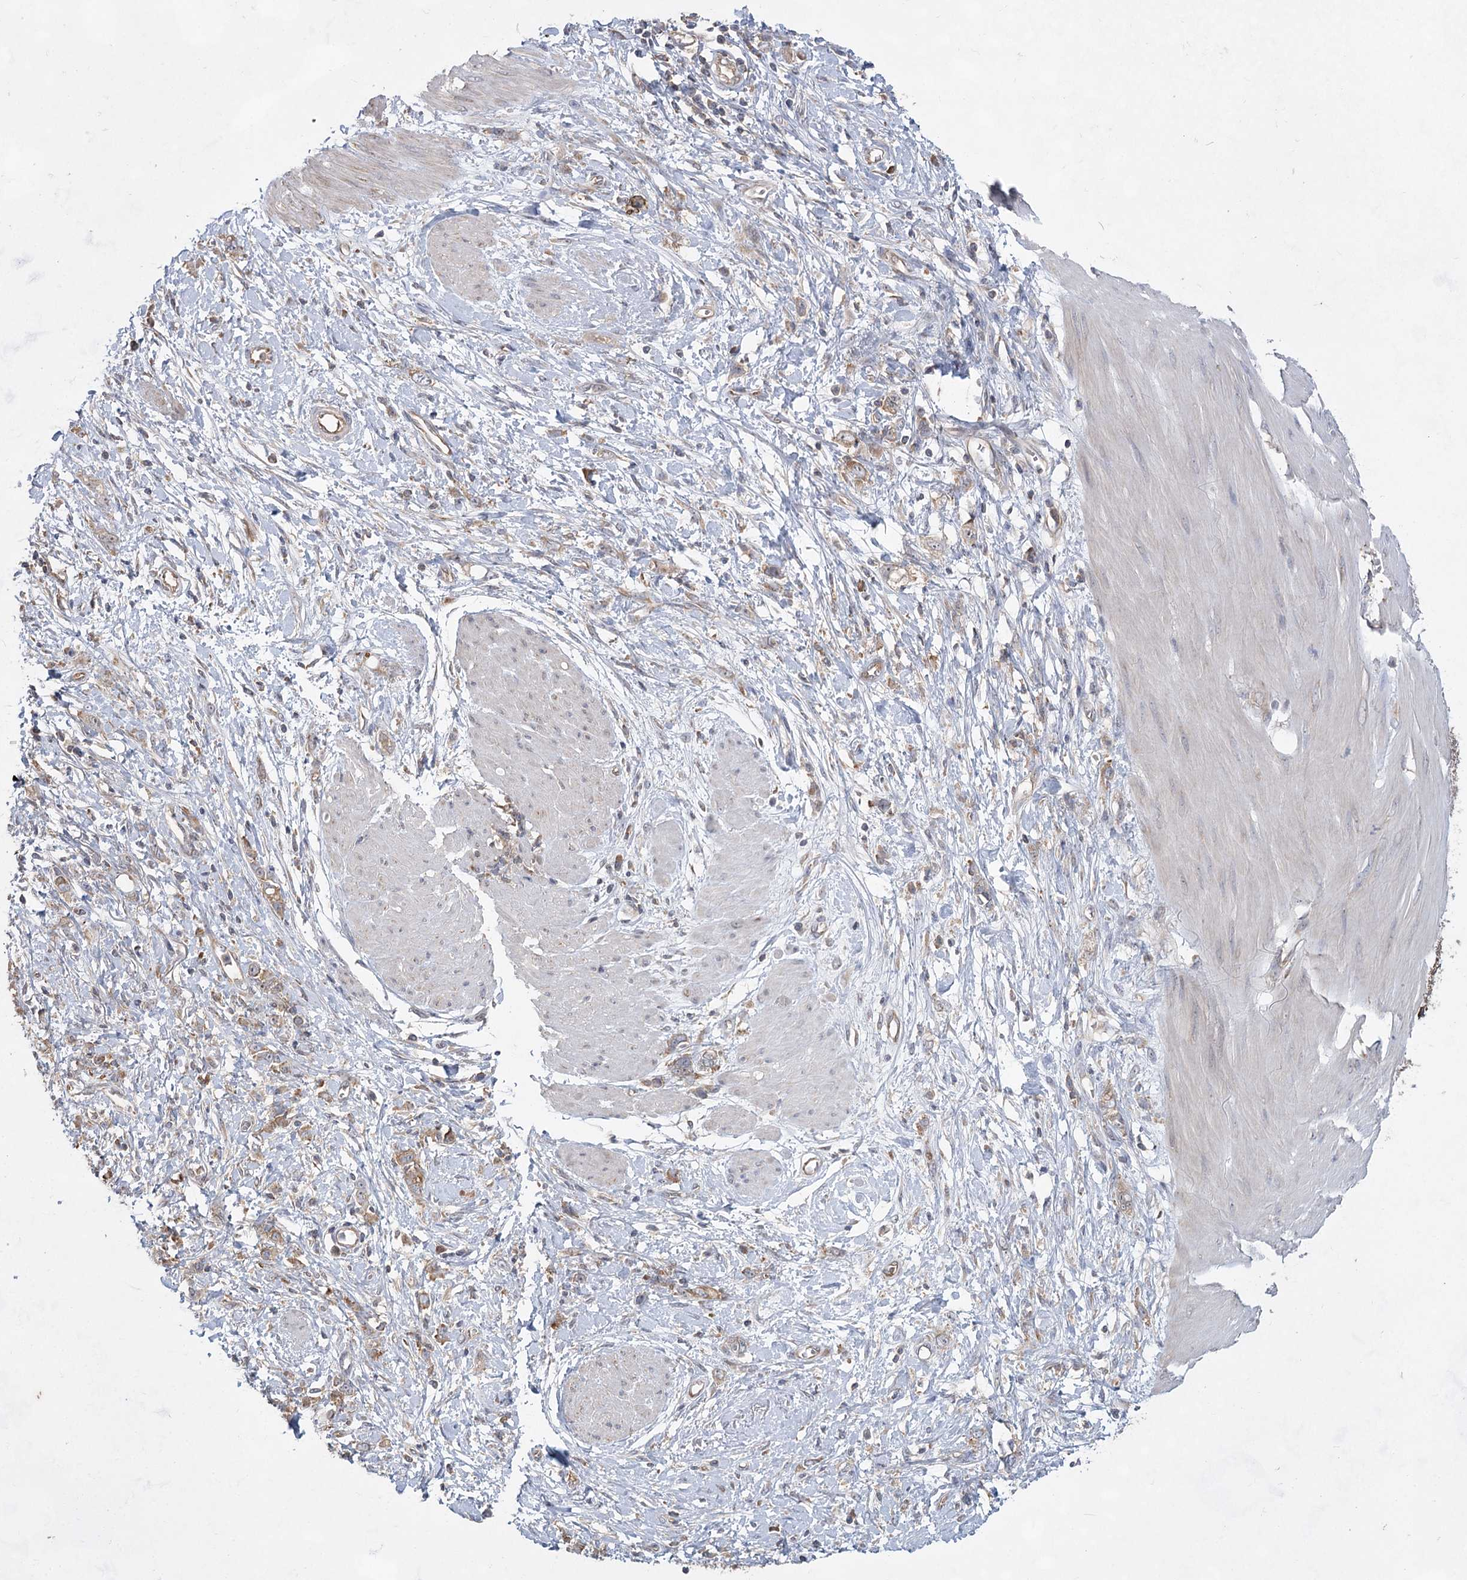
{"staining": {"intensity": "moderate", "quantity": "25%-75%", "location": "cytoplasmic/membranous"}, "tissue": "stomach cancer", "cell_type": "Tumor cells", "image_type": "cancer", "snomed": [{"axis": "morphology", "description": "Adenocarcinoma, NOS"}, {"axis": "topography", "description": "Stomach"}], "caption": "Moderate cytoplasmic/membranous positivity for a protein is appreciated in approximately 25%-75% of tumor cells of stomach adenocarcinoma using IHC.", "gene": "EIF3A", "patient": {"sex": "female", "age": 76}}